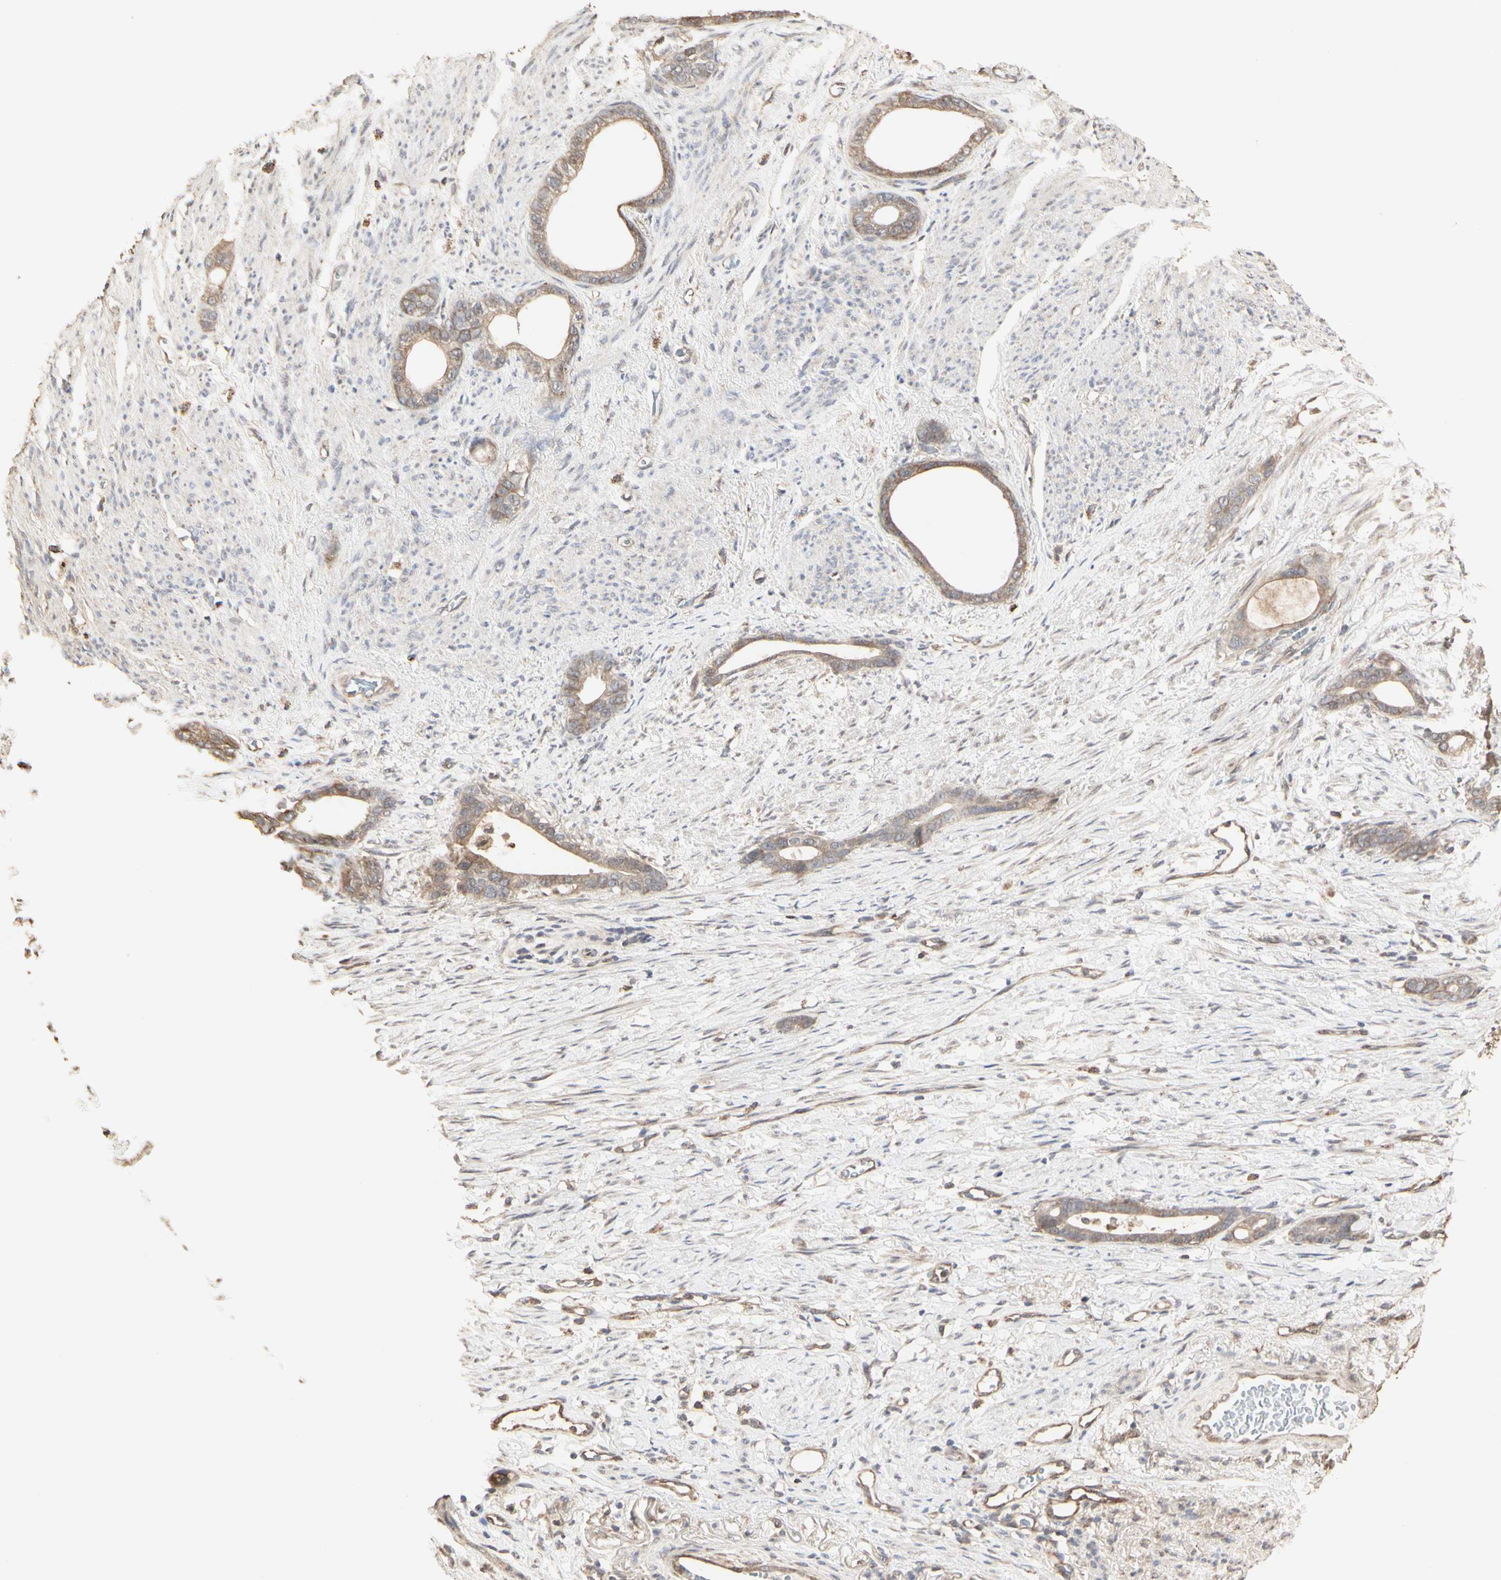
{"staining": {"intensity": "moderate", "quantity": ">75%", "location": "cytoplasmic/membranous"}, "tissue": "stomach cancer", "cell_type": "Tumor cells", "image_type": "cancer", "snomed": [{"axis": "morphology", "description": "Adenocarcinoma, NOS"}, {"axis": "topography", "description": "Stomach"}], "caption": "This is an image of immunohistochemistry staining of stomach cancer, which shows moderate staining in the cytoplasmic/membranous of tumor cells.", "gene": "TAOK1", "patient": {"sex": "female", "age": 75}}